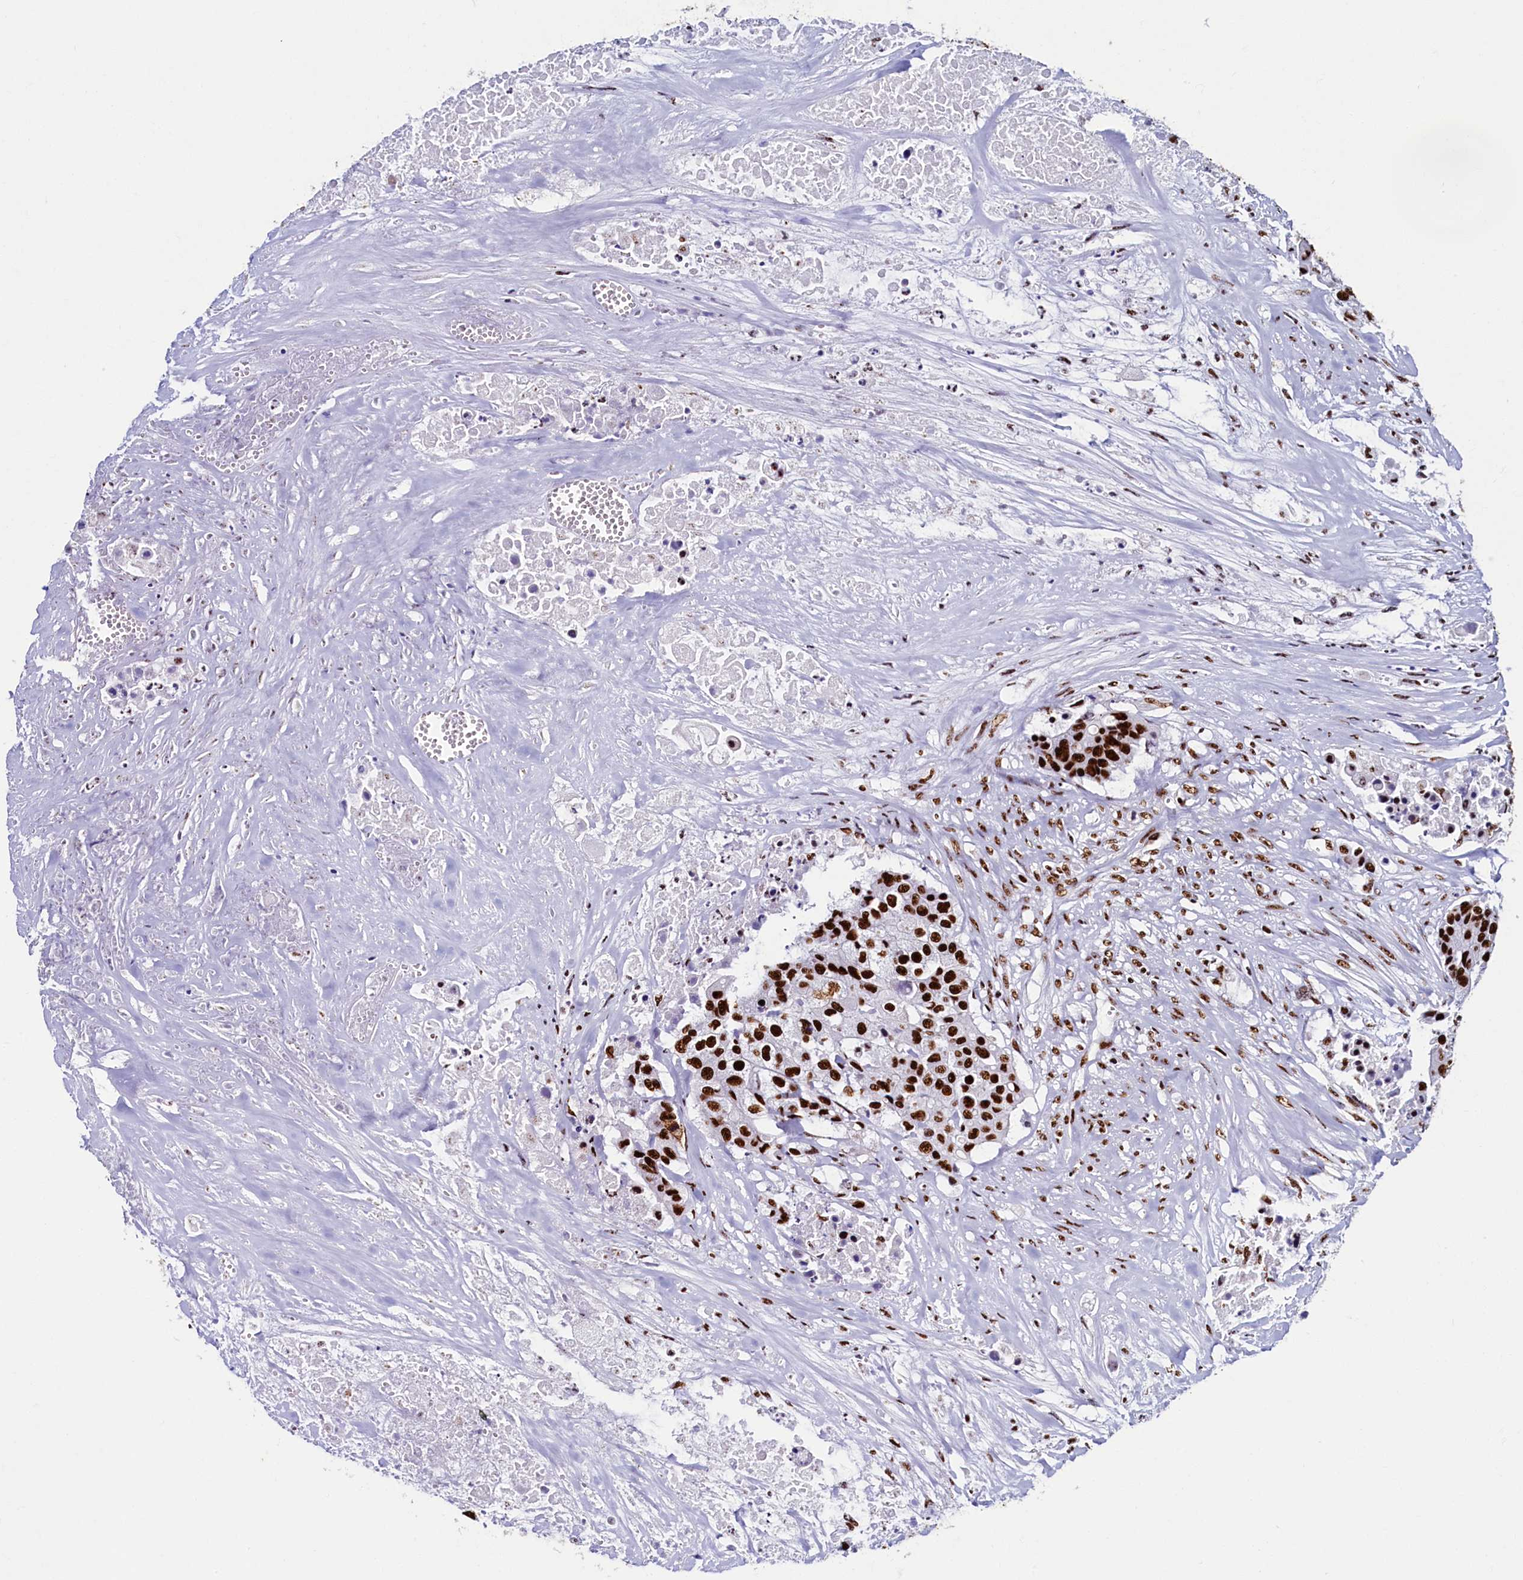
{"staining": {"intensity": "strong", "quantity": ">75%", "location": "nuclear"}, "tissue": "colorectal cancer", "cell_type": "Tumor cells", "image_type": "cancer", "snomed": [{"axis": "morphology", "description": "Adenocarcinoma, NOS"}, {"axis": "topography", "description": "Colon"}], "caption": "There is high levels of strong nuclear positivity in tumor cells of adenocarcinoma (colorectal), as demonstrated by immunohistochemical staining (brown color).", "gene": "SRRM2", "patient": {"sex": "male", "age": 77}}